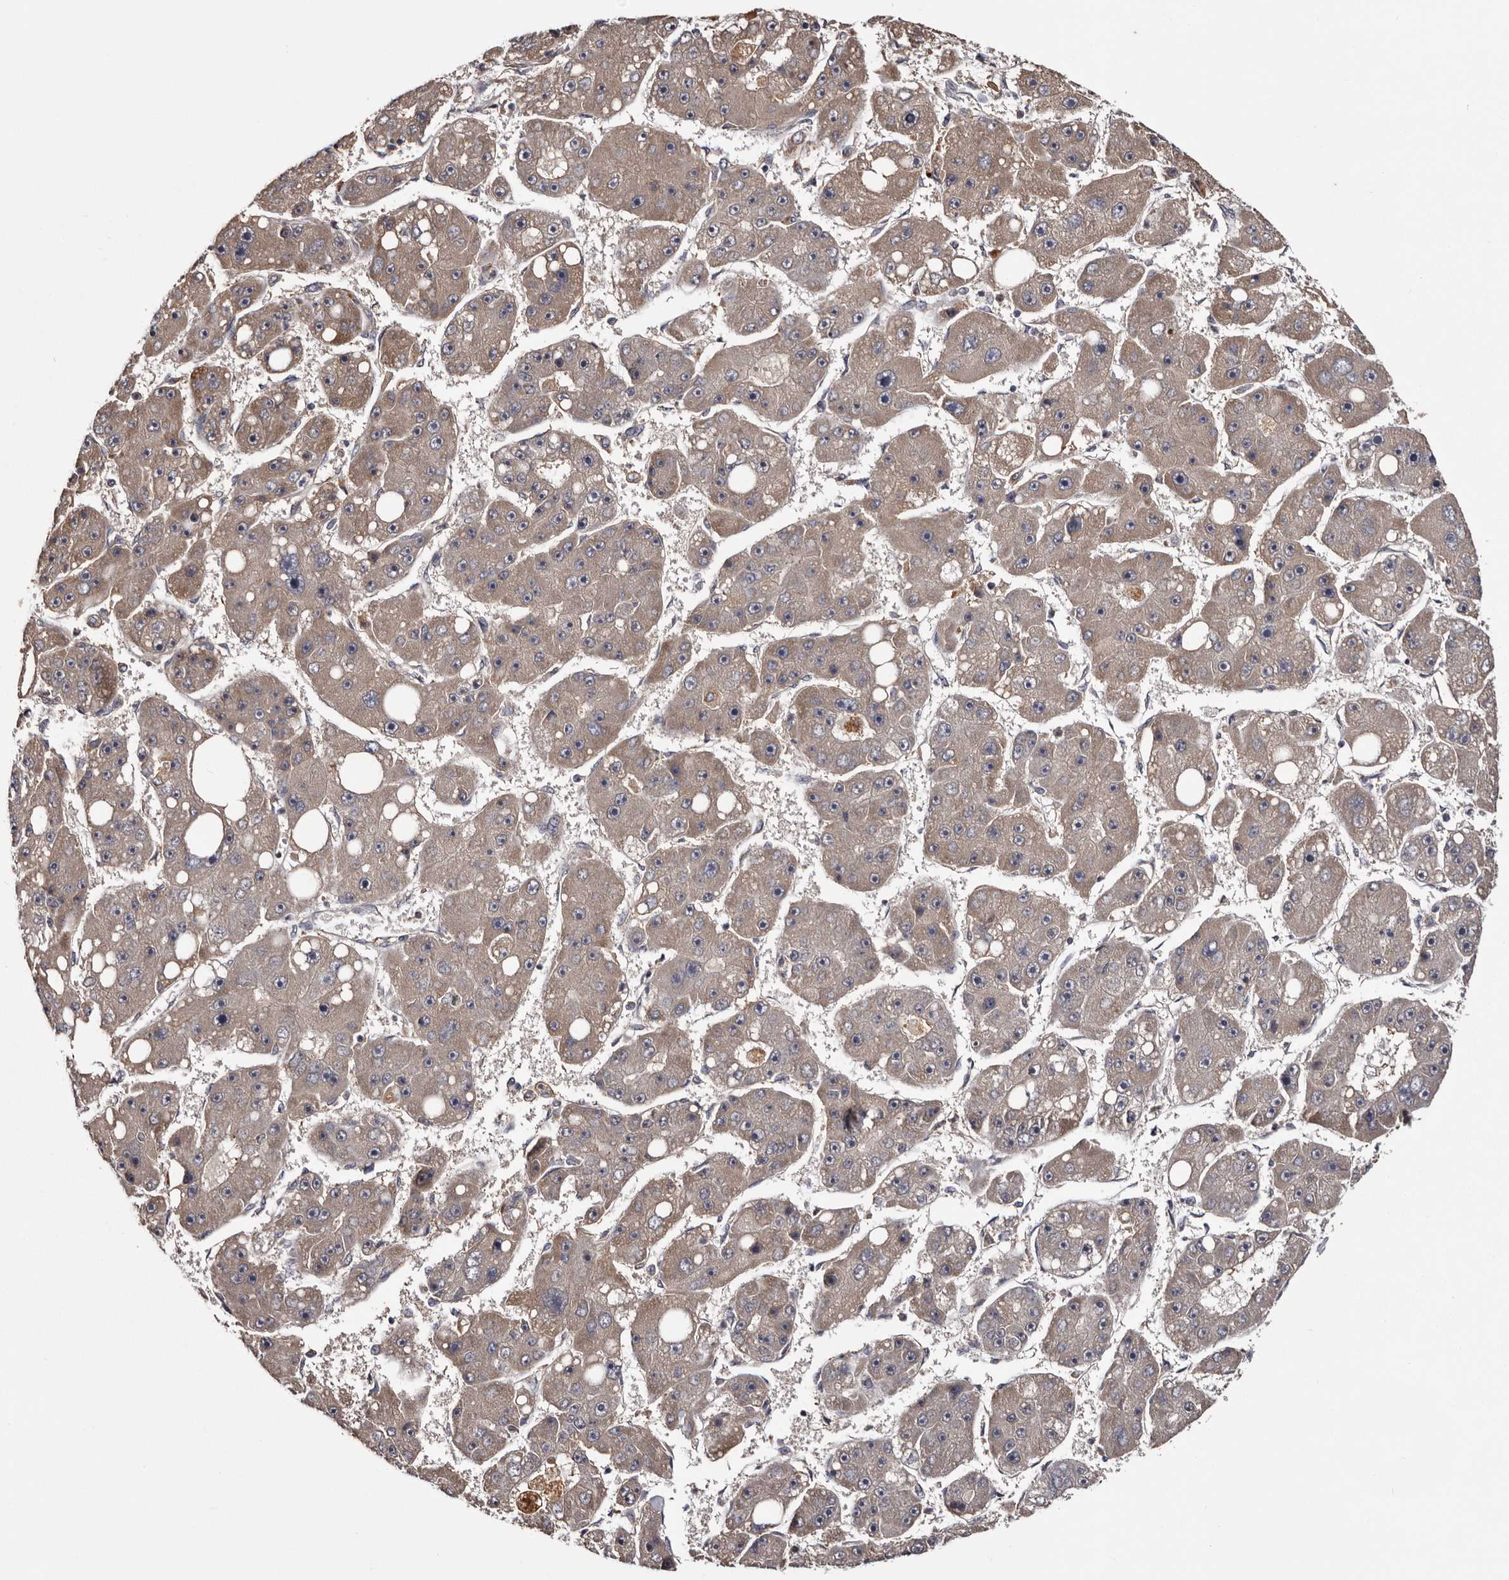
{"staining": {"intensity": "weak", "quantity": ">75%", "location": "cytoplasmic/membranous"}, "tissue": "liver cancer", "cell_type": "Tumor cells", "image_type": "cancer", "snomed": [{"axis": "morphology", "description": "Carcinoma, Hepatocellular, NOS"}, {"axis": "topography", "description": "Liver"}], "caption": "Liver cancer stained with a brown dye exhibits weak cytoplasmic/membranous positive positivity in approximately >75% of tumor cells.", "gene": "CYP1B1", "patient": {"sex": "female", "age": 61}}